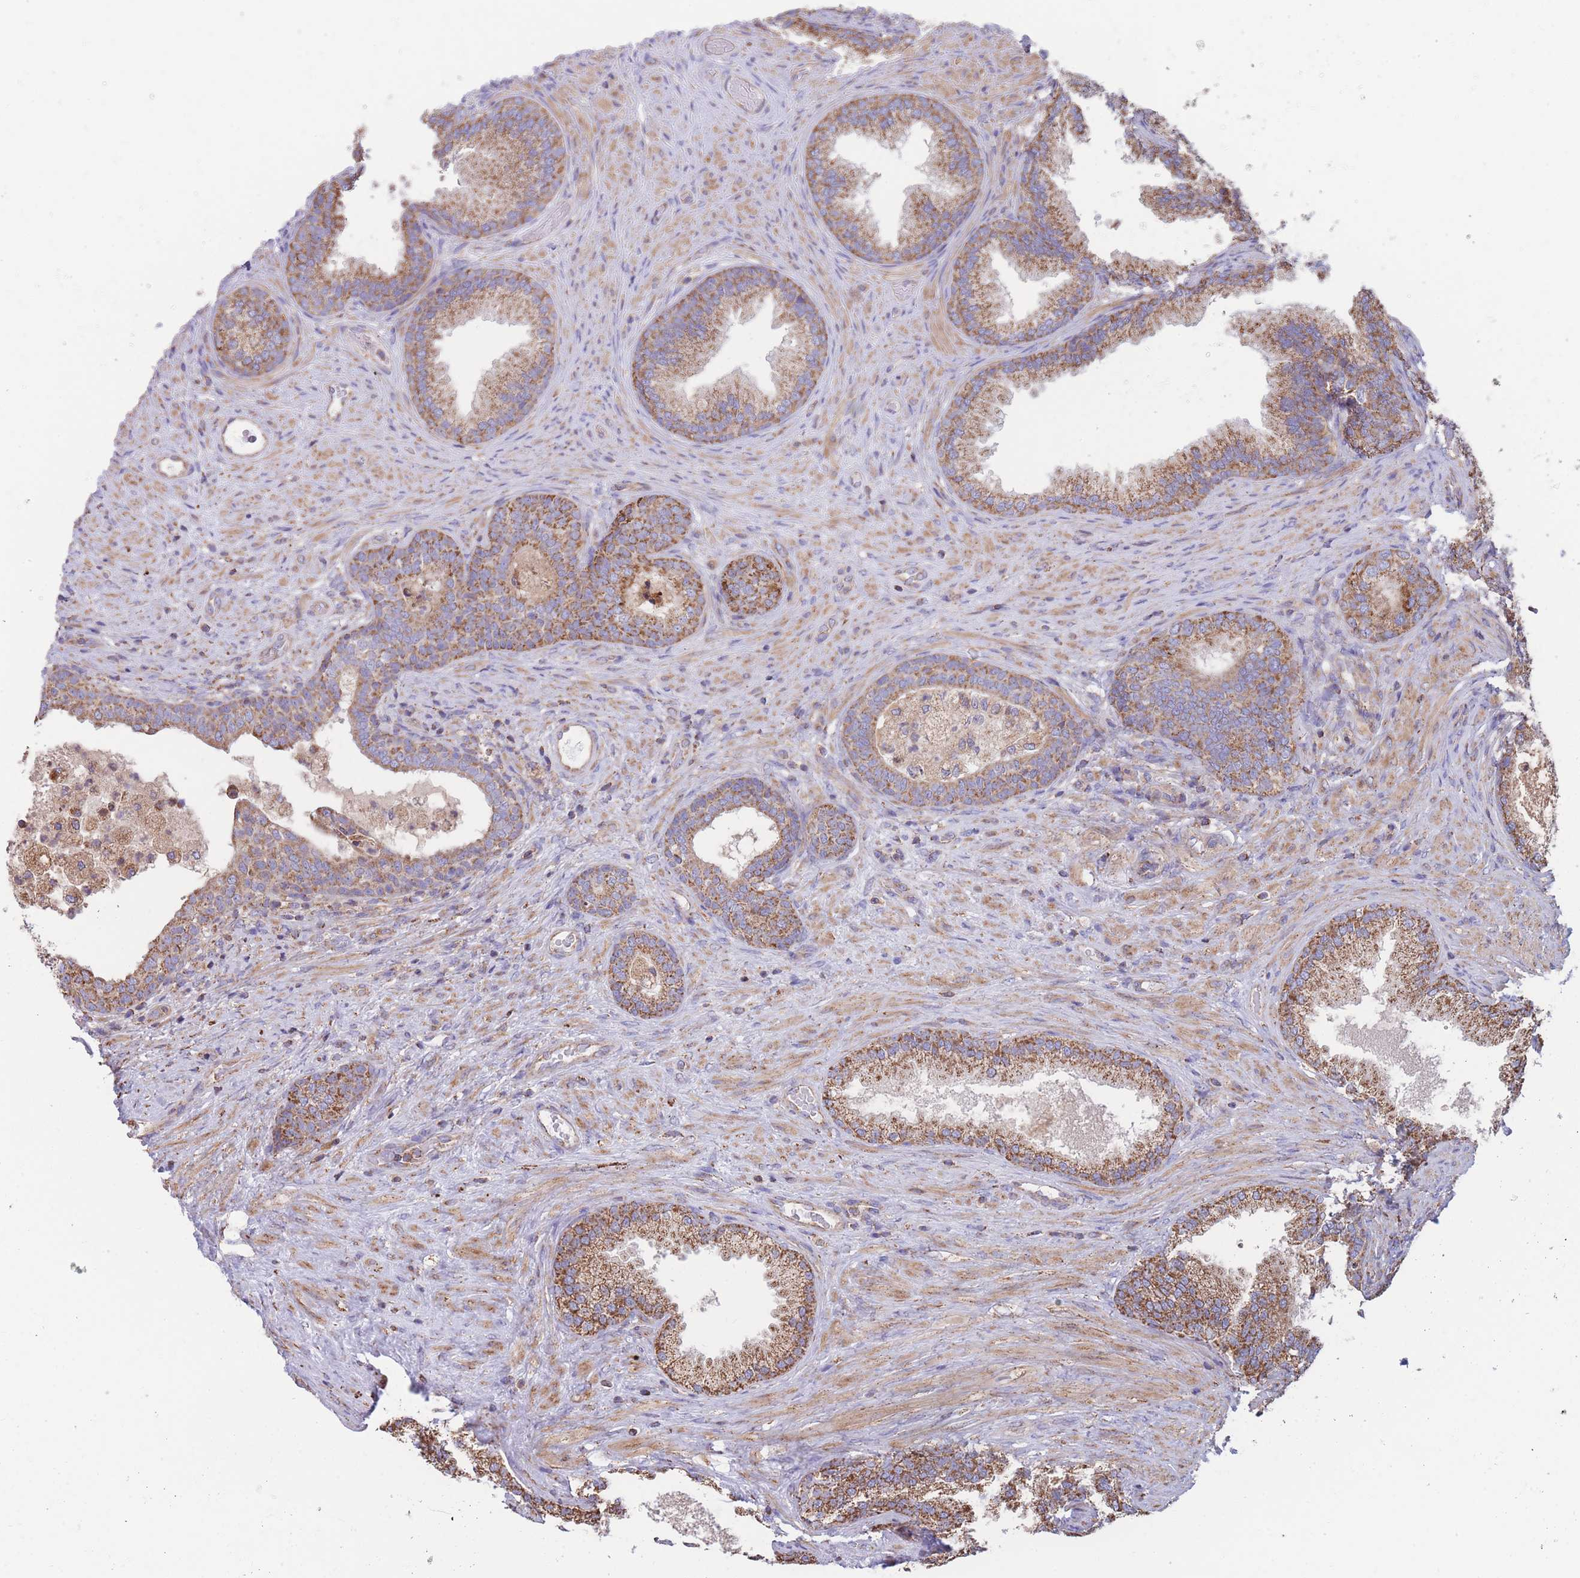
{"staining": {"intensity": "moderate", "quantity": ">75%", "location": "cytoplasmic/membranous"}, "tissue": "prostate", "cell_type": "Glandular cells", "image_type": "normal", "snomed": [{"axis": "morphology", "description": "Normal tissue, NOS"}, {"axis": "topography", "description": "Prostate"}], "caption": "Immunohistochemistry photomicrograph of benign prostate stained for a protein (brown), which displays medium levels of moderate cytoplasmic/membranous staining in about >75% of glandular cells.", "gene": "FKBP8", "patient": {"sex": "male", "age": 76}}